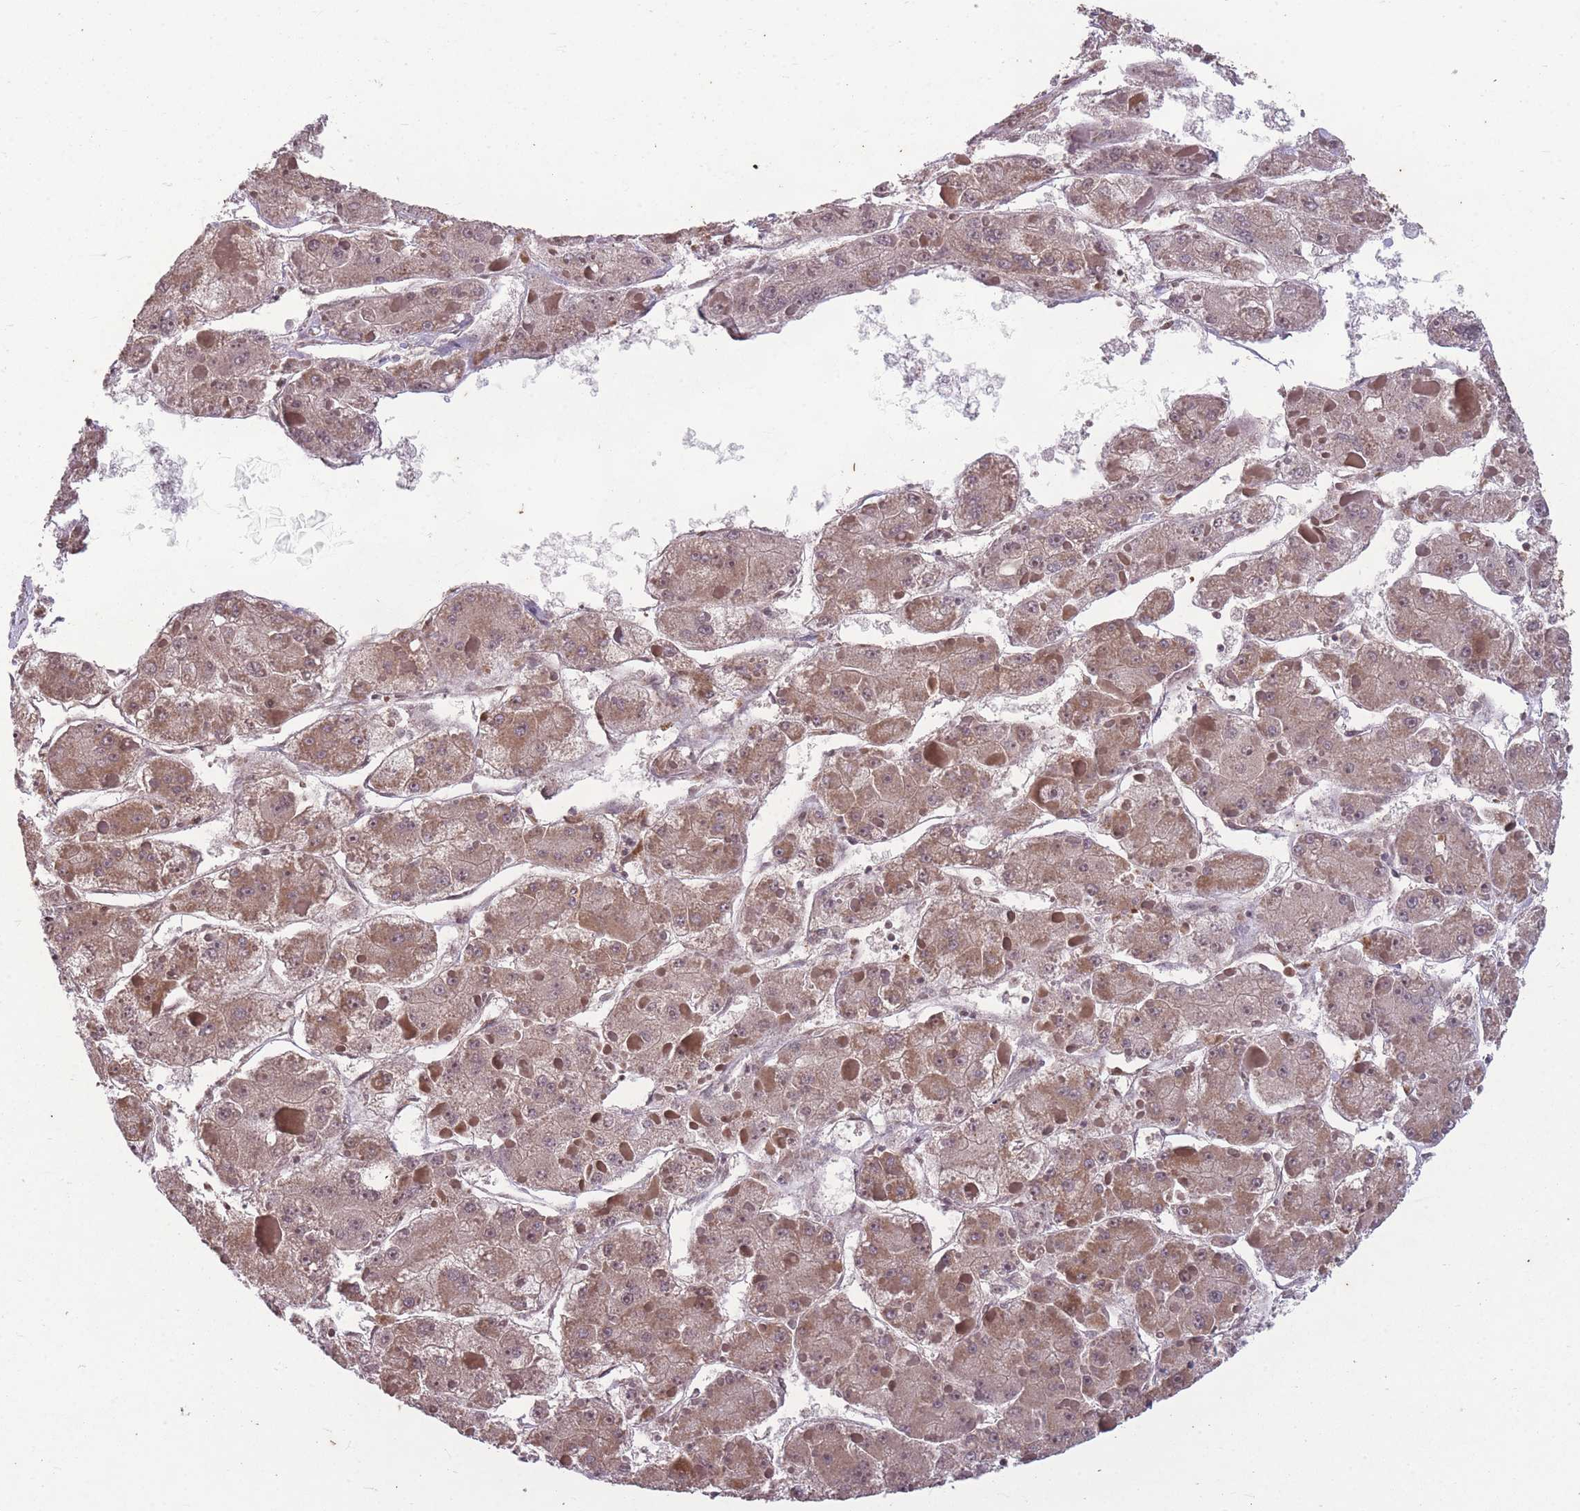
{"staining": {"intensity": "moderate", "quantity": ">75%", "location": "cytoplasmic/membranous,nuclear"}, "tissue": "liver cancer", "cell_type": "Tumor cells", "image_type": "cancer", "snomed": [{"axis": "morphology", "description": "Carcinoma, Hepatocellular, NOS"}, {"axis": "topography", "description": "Liver"}], "caption": "Immunohistochemical staining of liver cancer (hepatocellular carcinoma) shows moderate cytoplasmic/membranous and nuclear protein positivity in approximately >75% of tumor cells. (DAB (3,3'-diaminobenzidine) = brown stain, brightfield microscopy at high magnification).", "gene": "GGT5", "patient": {"sex": "female", "age": 73}}